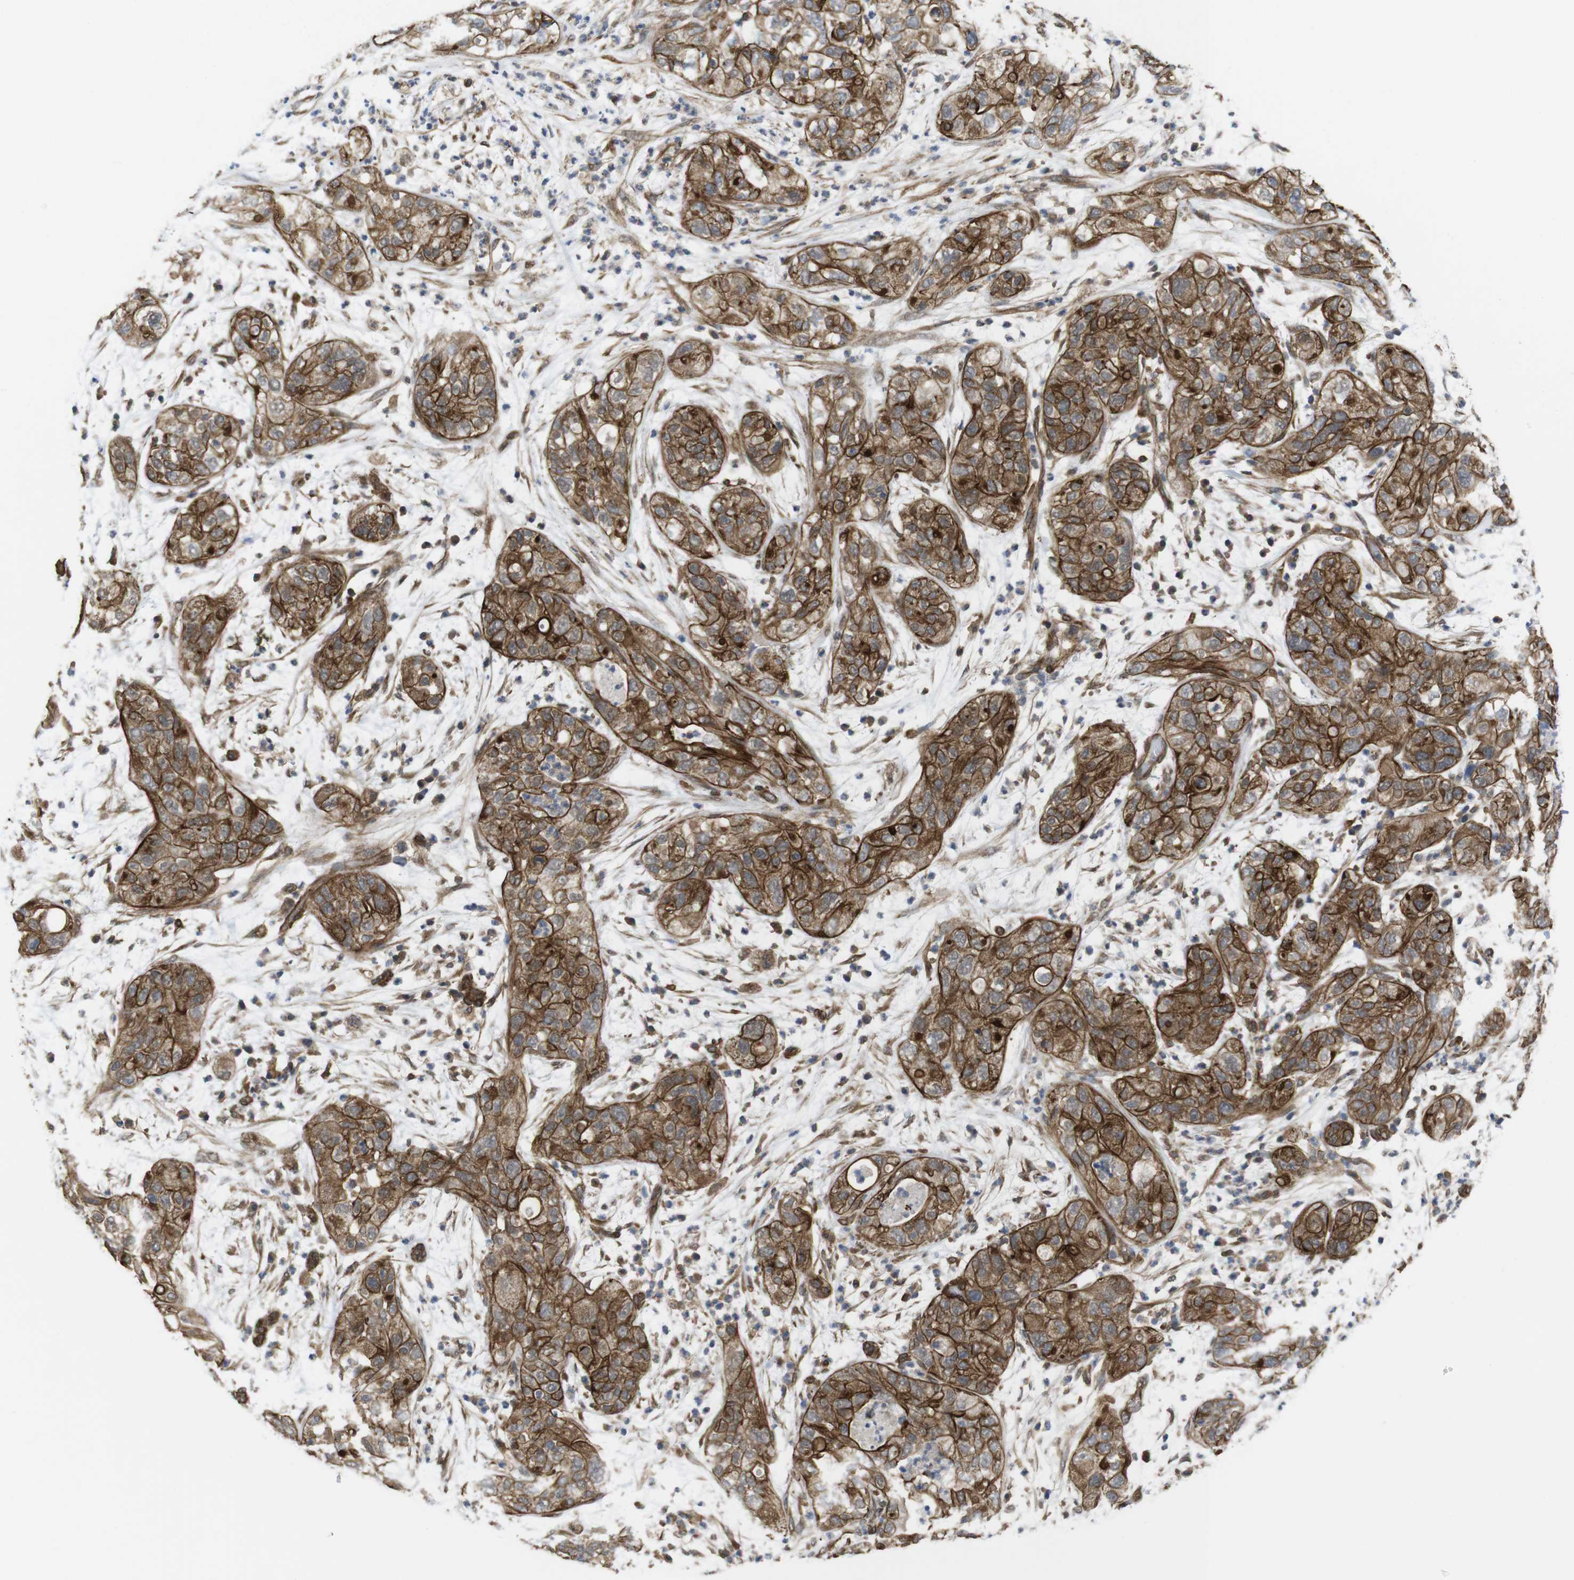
{"staining": {"intensity": "strong", "quantity": ">75%", "location": "cytoplasmic/membranous"}, "tissue": "pancreatic cancer", "cell_type": "Tumor cells", "image_type": "cancer", "snomed": [{"axis": "morphology", "description": "Adenocarcinoma, NOS"}, {"axis": "topography", "description": "Pancreas"}], "caption": "Pancreatic cancer tissue reveals strong cytoplasmic/membranous positivity in approximately >75% of tumor cells, visualized by immunohistochemistry.", "gene": "ZDHHC5", "patient": {"sex": "female", "age": 78}}